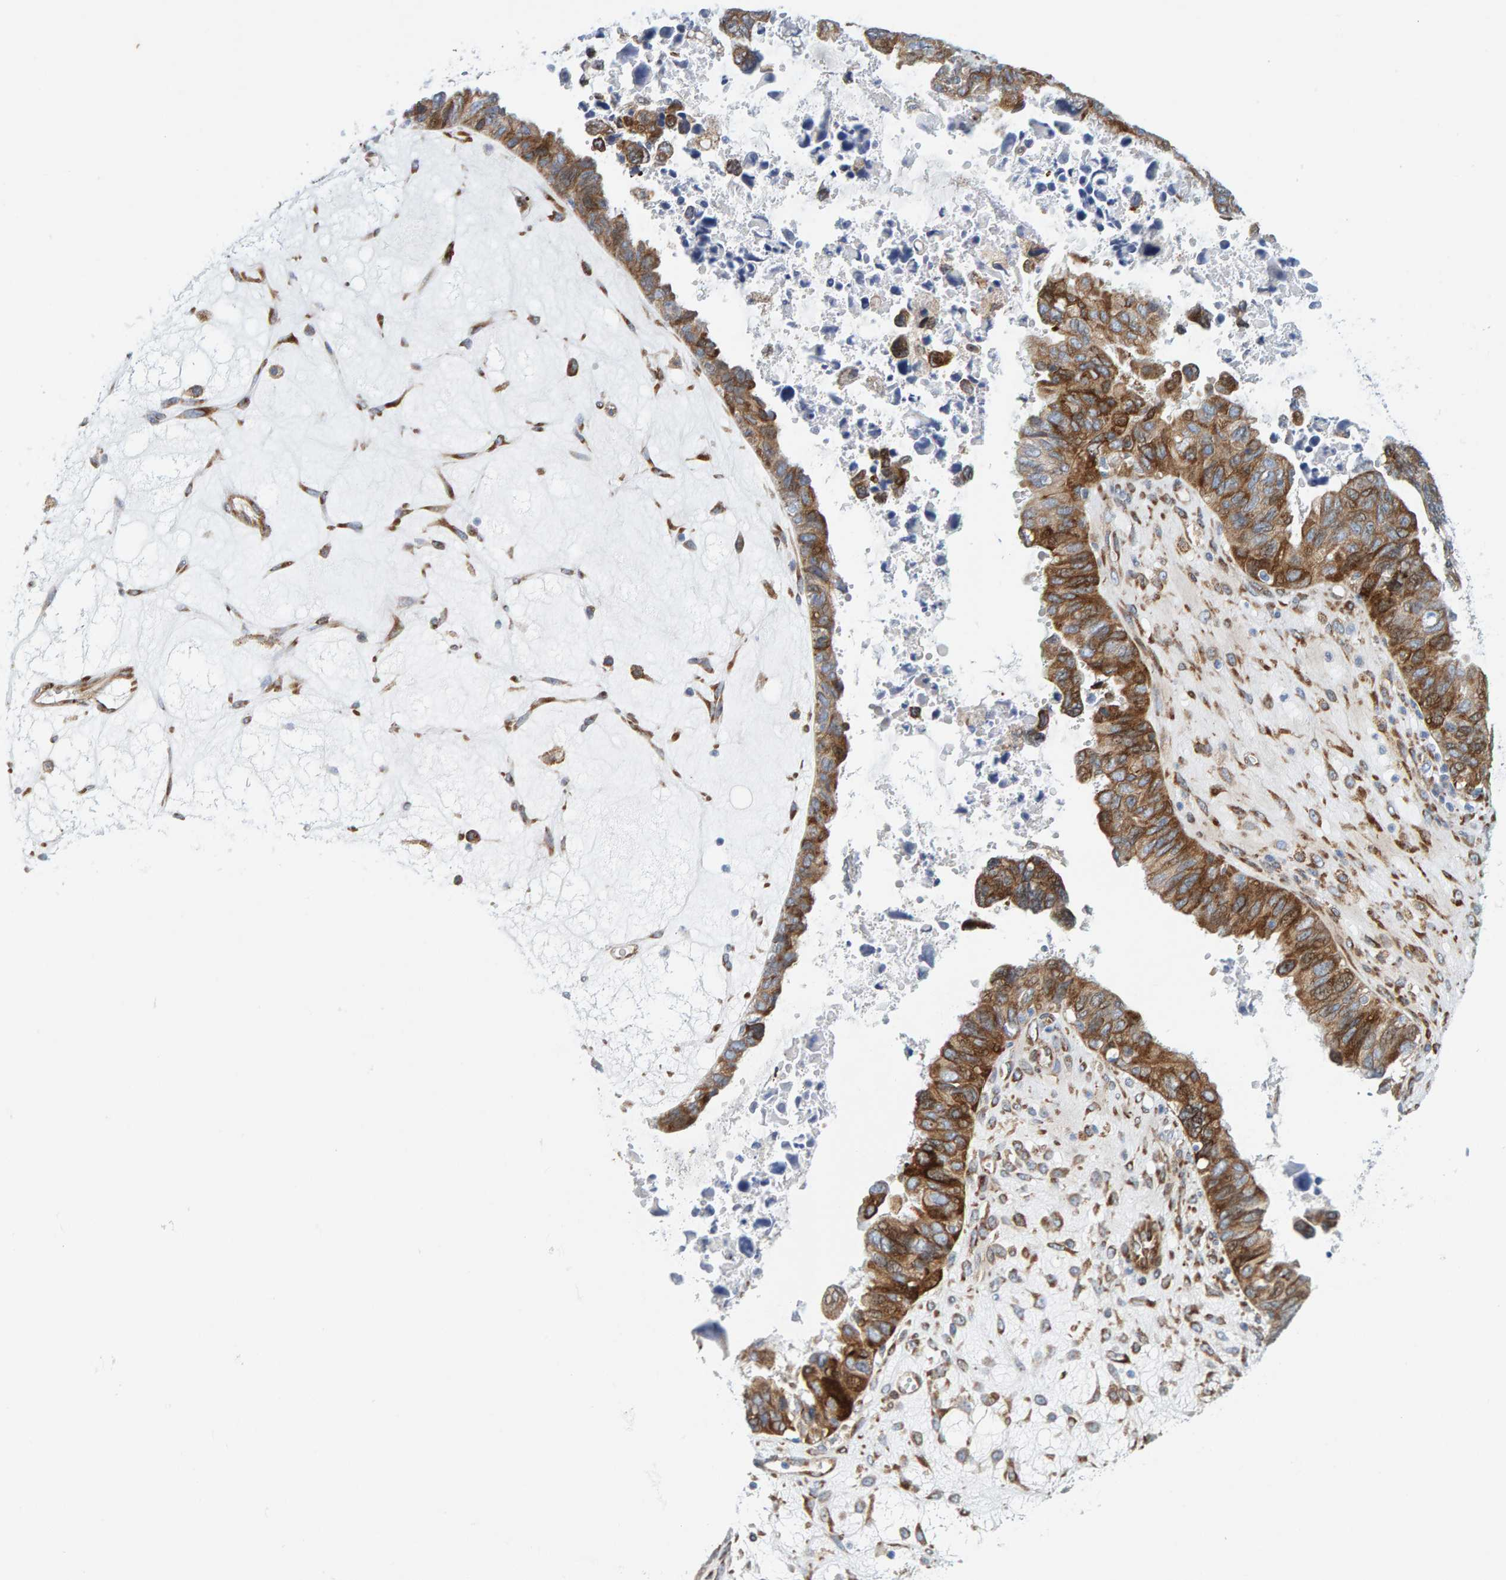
{"staining": {"intensity": "strong", "quantity": ">75%", "location": "cytoplasmic/membranous"}, "tissue": "ovarian cancer", "cell_type": "Tumor cells", "image_type": "cancer", "snomed": [{"axis": "morphology", "description": "Cystadenocarcinoma, serous, NOS"}, {"axis": "topography", "description": "Ovary"}], "caption": "Protein staining displays strong cytoplasmic/membranous positivity in approximately >75% of tumor cells in ovarian cancer.", "gene": "MMP16", "patient": {"sex": "female", "age": 79}}